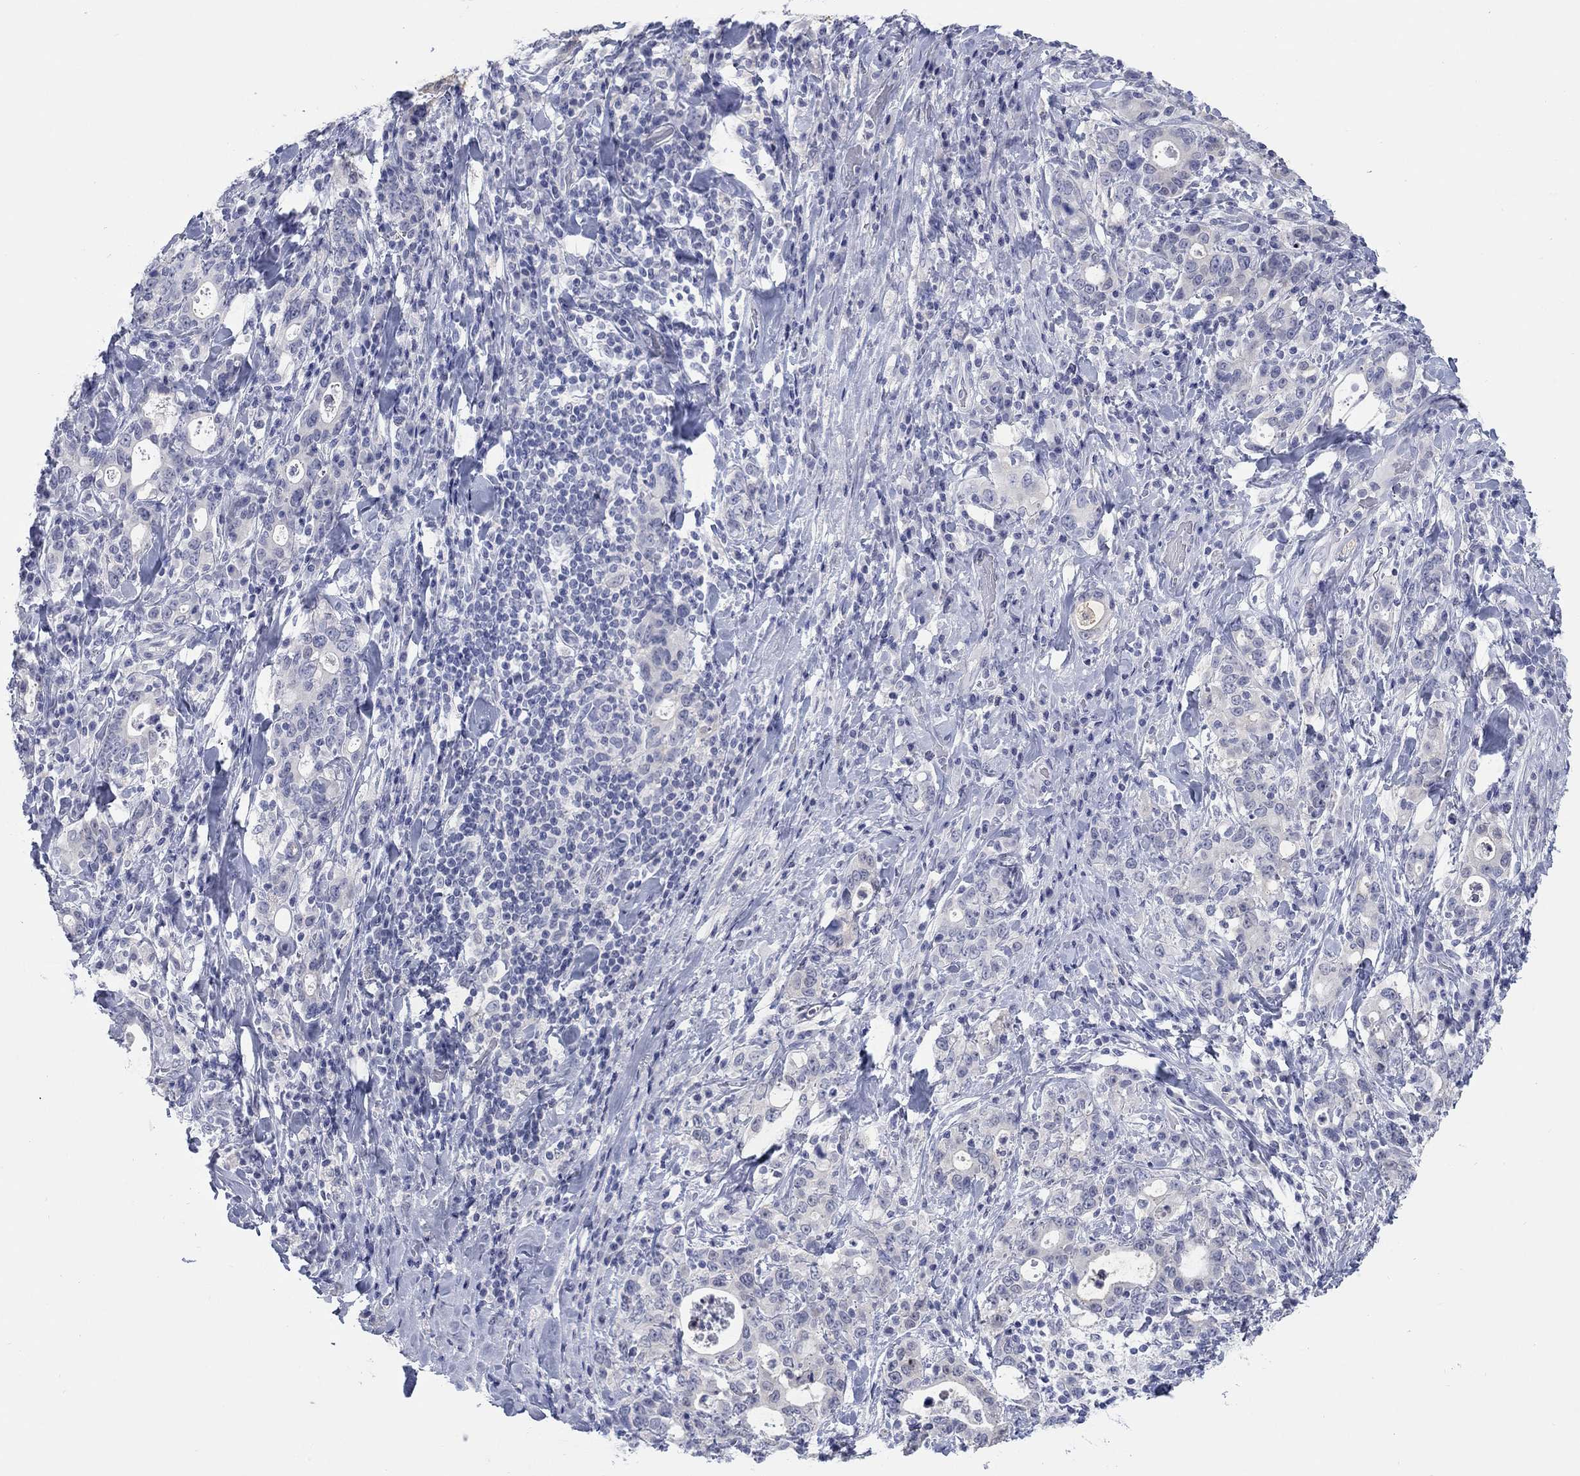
{"staining": {"intensity": "negative", "quantity": "none", "location": "none"}, "tissue": "stomach cancer", "cell_type": "Tumor cells", "image_type": "cancer", "snomed": [{"axis": "morphology", "description": "Adenocarcinoma, NOS"}, {"axis": "topography", "description": "Stomach"}], "caption": "An image of human stomach cancer is negative for staining in tumor cells.", "gene": "ATP6V1G2", "patient": {"sex": "male", "age": 79}}